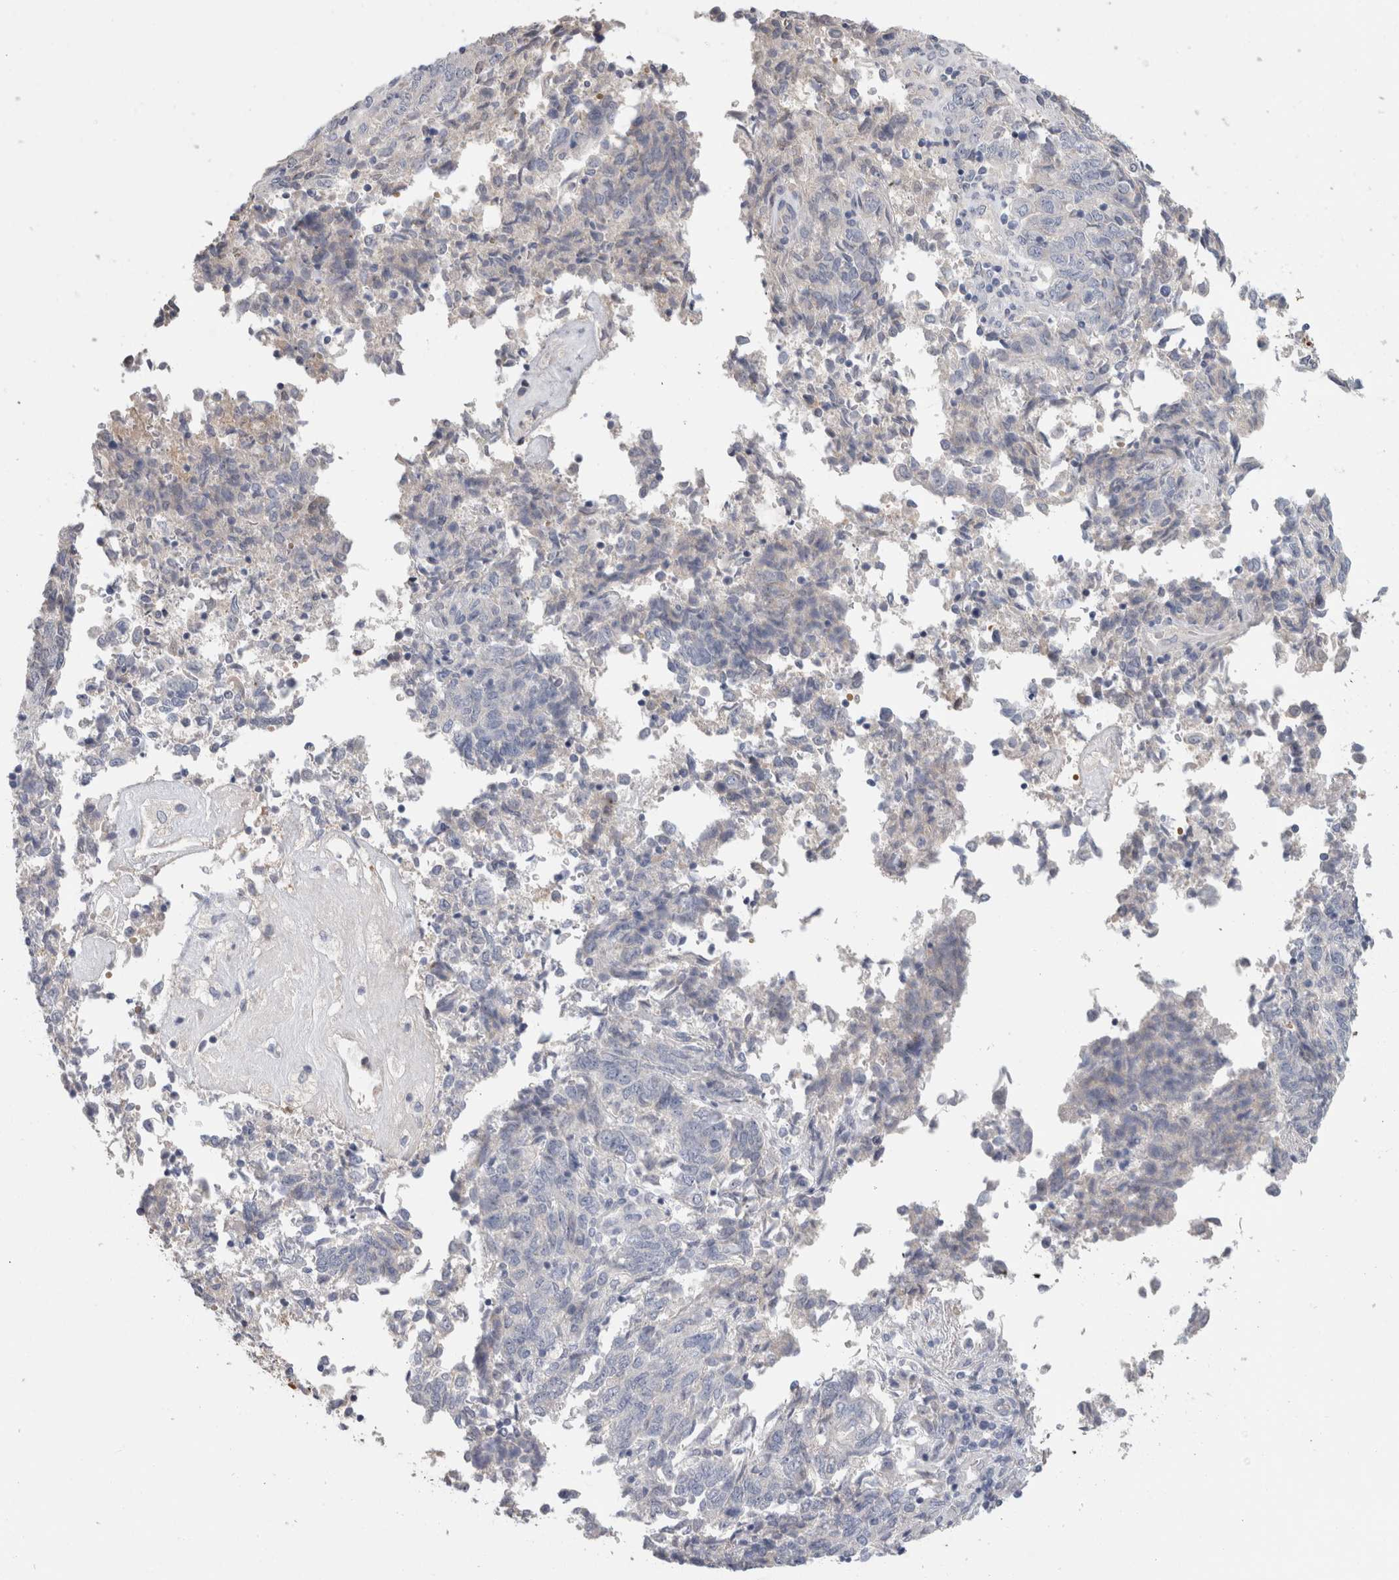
{"staining": {"intensity": "negative", "quantity": "none", "location": "none"}, "tissue": "endometrial cancer", "cell_type": "Tumor cells", "image_type": "cancer", "snomed": [{"axis": "morphology", "description": "Adenocarcinoma, NOS"}, {"axis": "topography", "description": "Endometrium"}], "caption": "This is an immunohistochemistry micrograph of human adenocarcinoma (endometrial). There is no expression in tumor cells.", "gene": "SCGB1A1", "patient": {"sex": "female", "age": 80}}